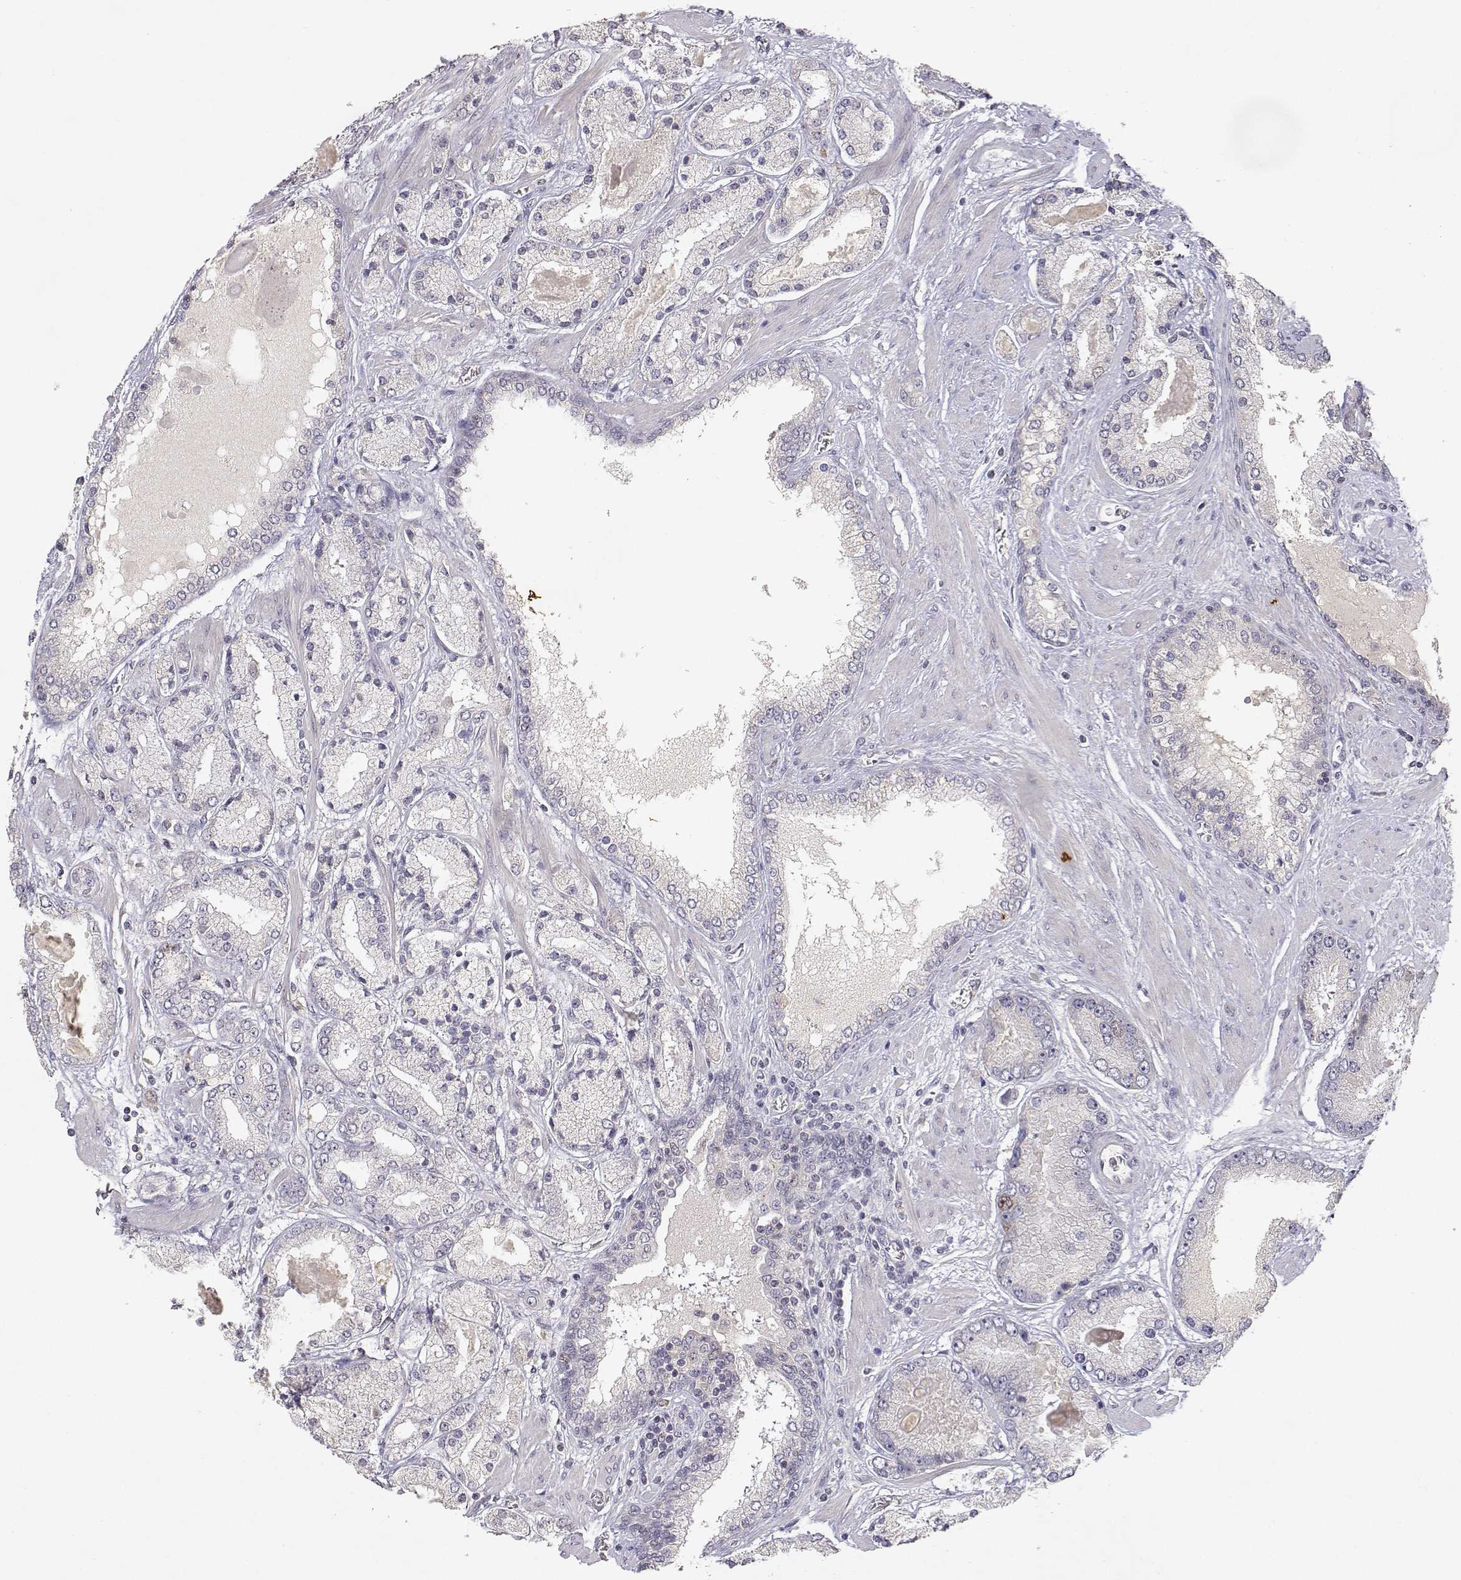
{"staining": {"intensity": "negative", "quantity": "none", "location": "none"}, "tissue": "prostate cancer", "cell_type": "Tumor cells", "image_type": "cancer", "snomed": [{"axis": "morphology", "description": "Adenocarcinoma, High grade"}, {"axis": "topography", "description": "Prostate"}], "caption": "Image shows no protein expression in tumor cells of prostate cancer tissue. (DAB immunohistochemistry with hematoxylin counter stain).", "gene": "RAD51", "patient": {"sex": "male", "age": 67}}